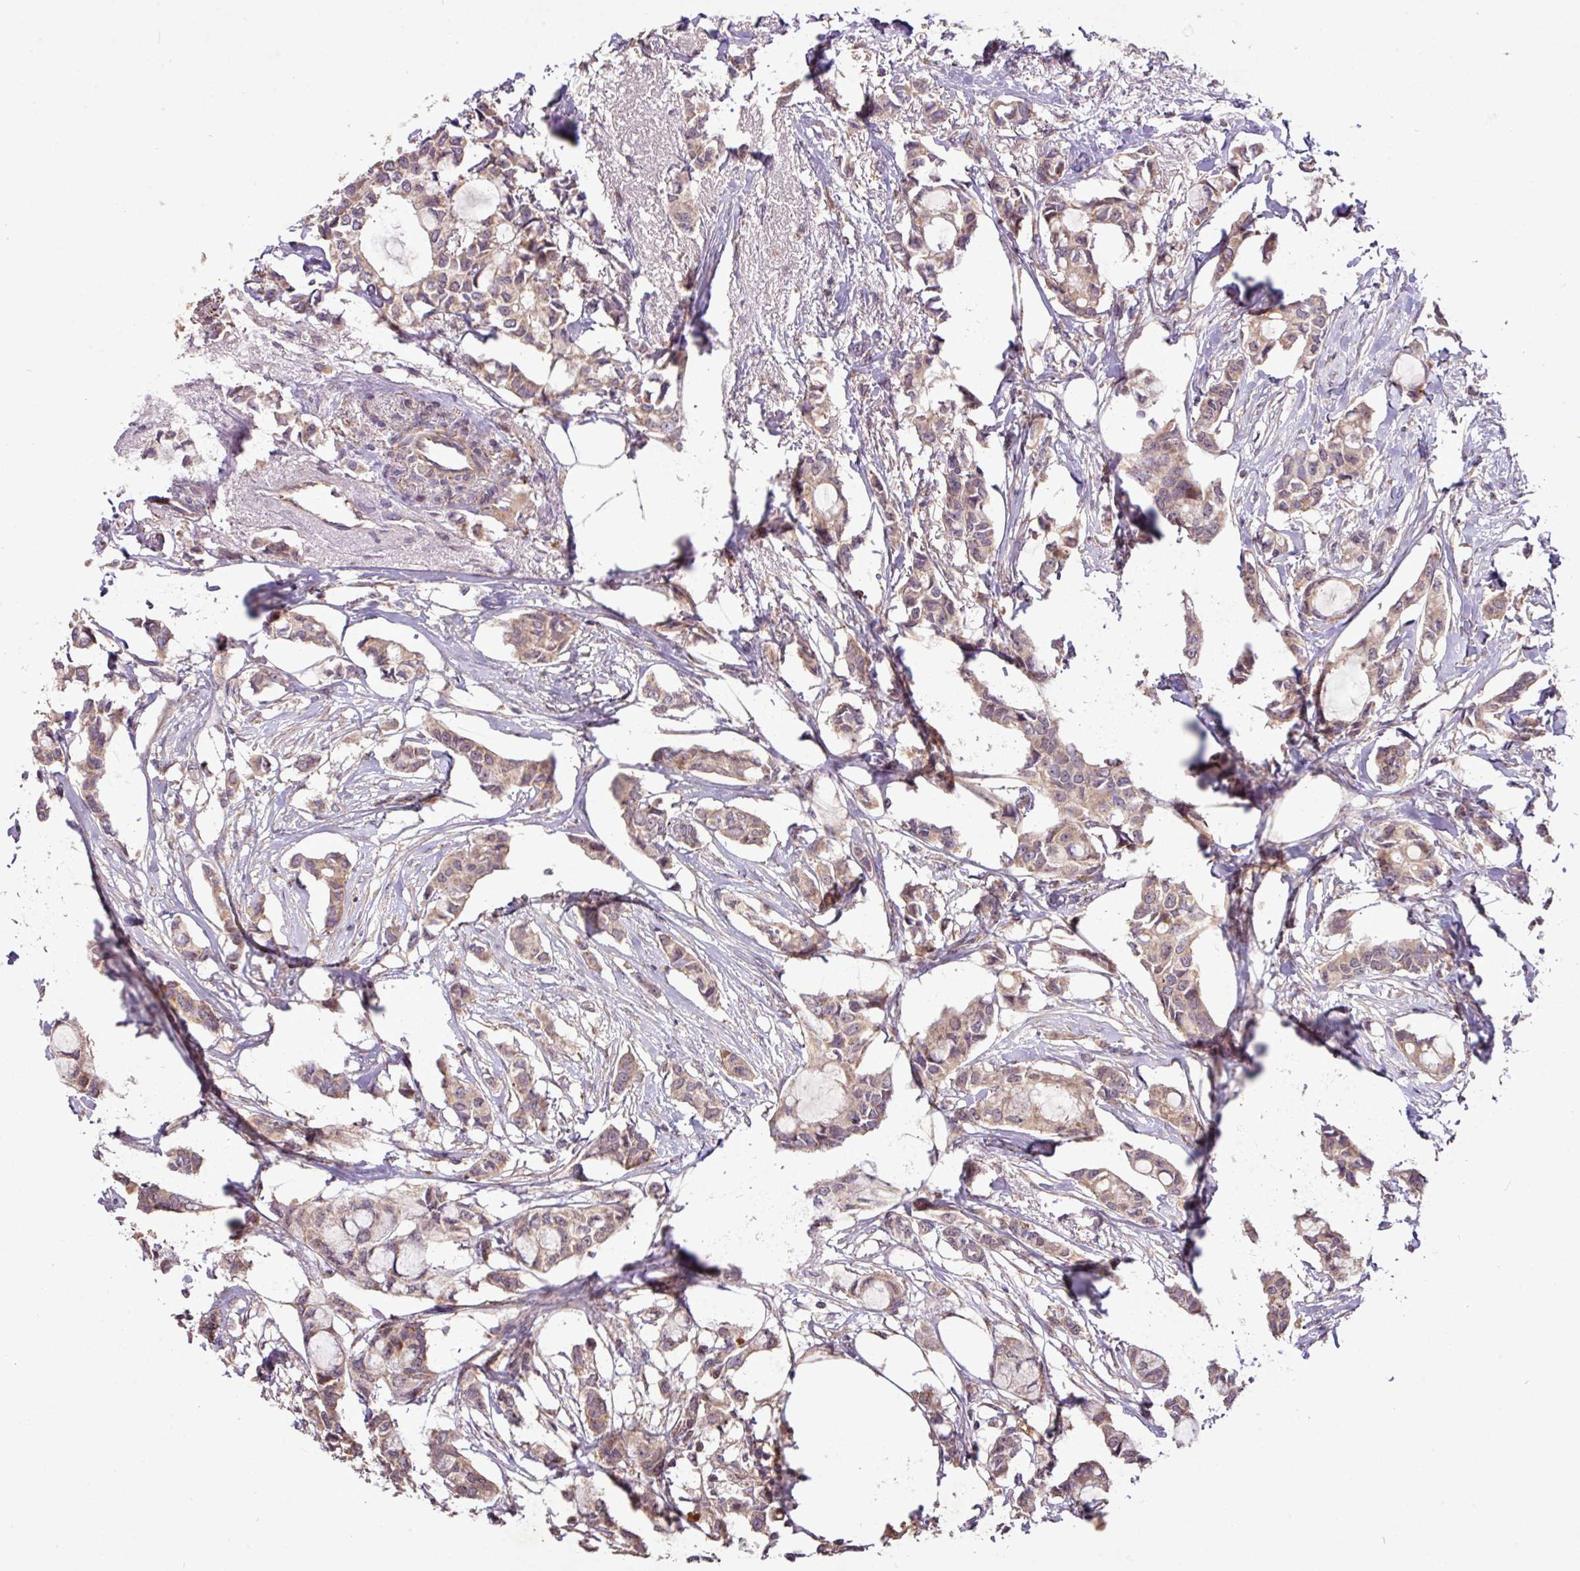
{"staining": {"intensity": "weak", "quantity": ">75%", "location": "cytoplasmic/membranous"}, "tissue": "breast cancer", "cell_type": "Tumor cells", "image_type": "cancer", "snomed": [{"axis": "morphology", "description": "Duct carcinoma"}, {"axis": "topography", "description": "Breast"}], "caption": "A histopathology image of human breast intraductal carcinoma stained for a protein displays weak cytoplasmic/membranous brown staining in tumor cells.", "gene": "YPEL3", "patient": {"sex": "female", "age": 73}}